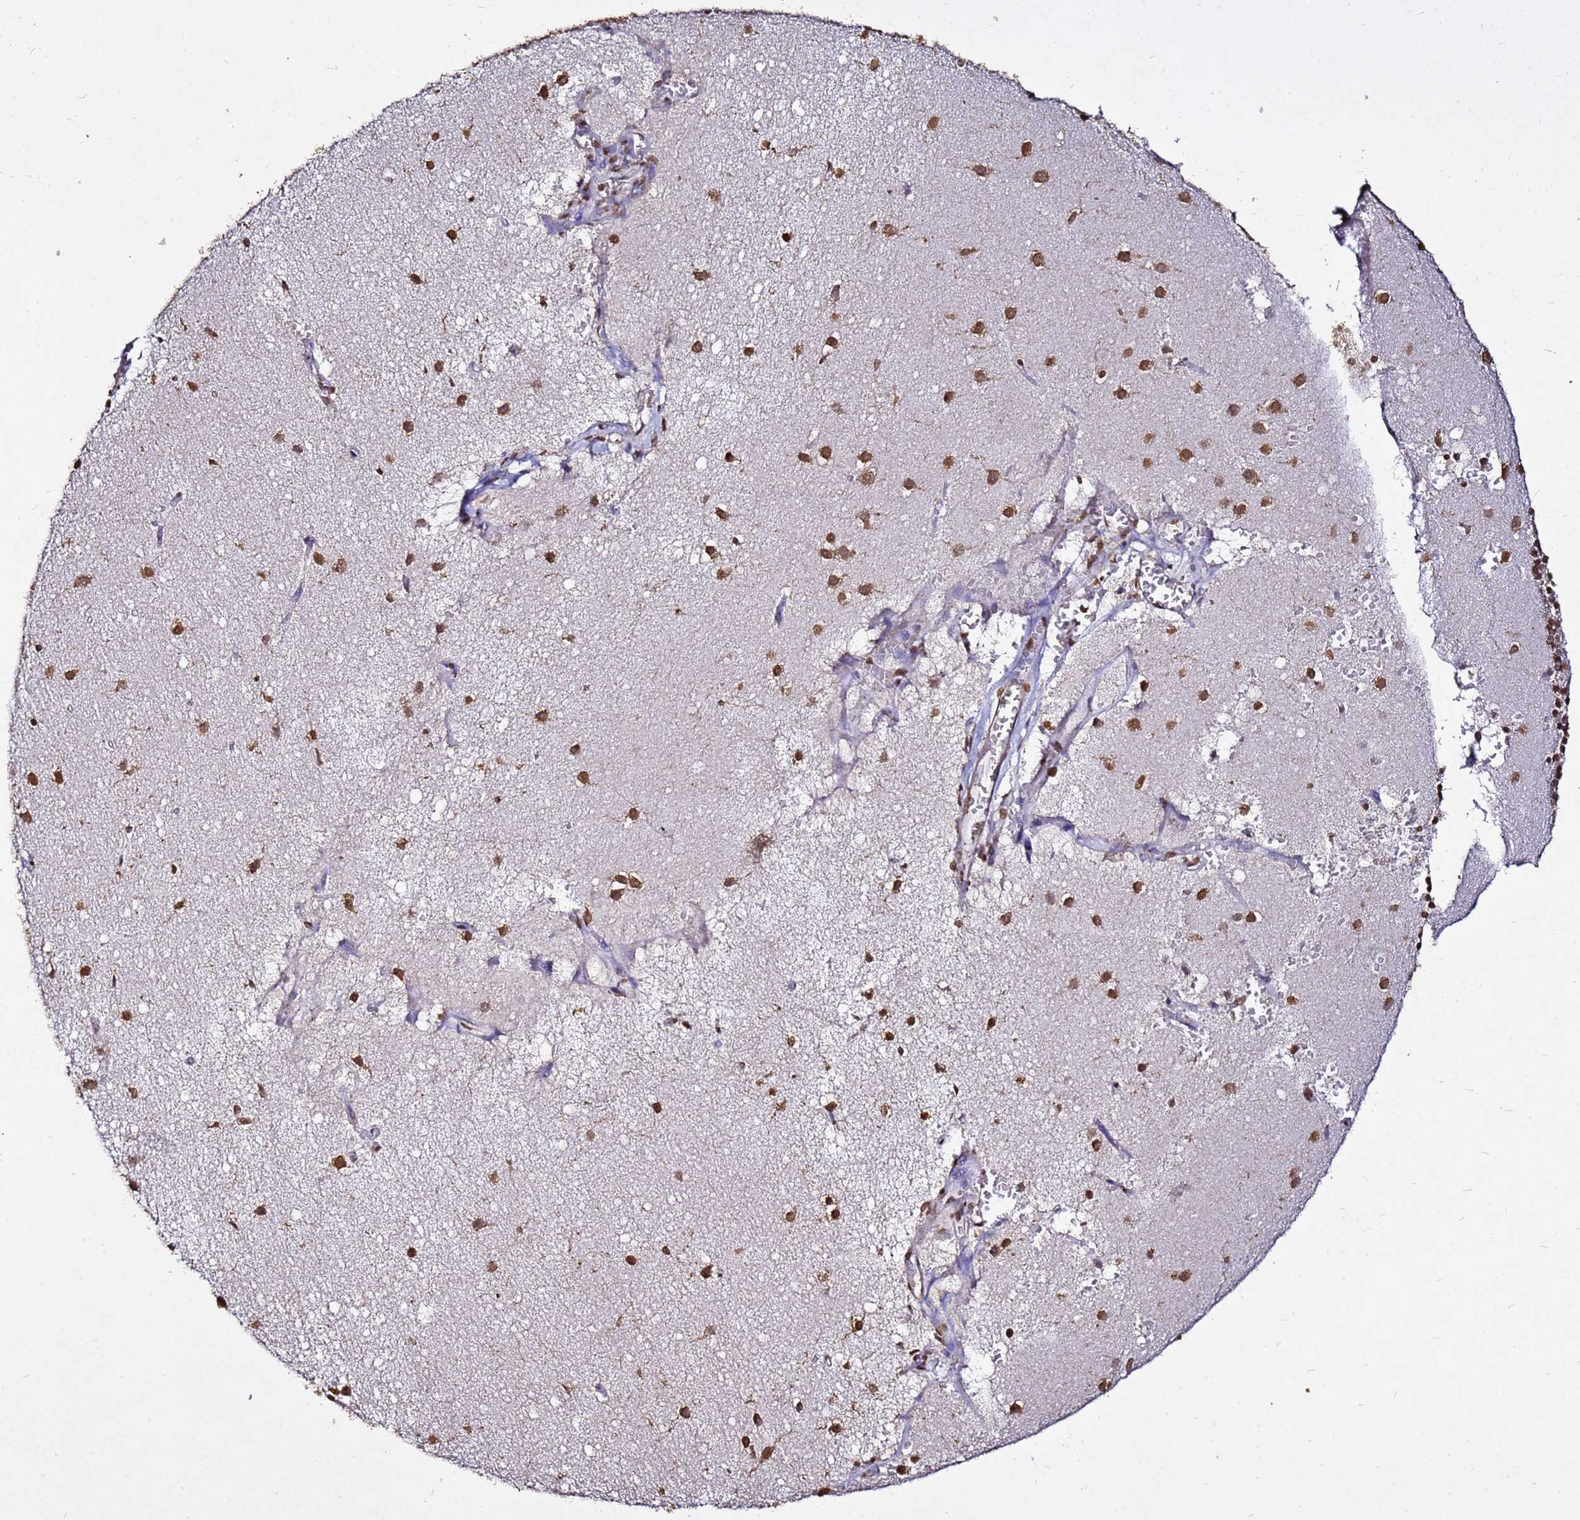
{"staining": {"intensity": "moderate", "quantity": ">75%", "location": "nuclear"}, "tissue": "cerebellum", "cell_type": "Cells in granular layer", "image_type": "normal", "snomed": [{"axis": "morphology", "description": "Normal tissue, NOS"}, {"axis": "topography", "description": "Cerebellum"}], "caption": "IHC staining of unremarkable cerebellum, which displays medium levels of moderate nuclear positivity in about >75% of cells in granular layer indicating moderate nuclear protein staining. The staining was performed using DAB (3,3'-diaminobenzidine) (brown) for protein detection and nuclei were counterstained in hematoxylin (blue).", "gene": "MYOCD", "patient": {"sex": "male", "age": 54}}